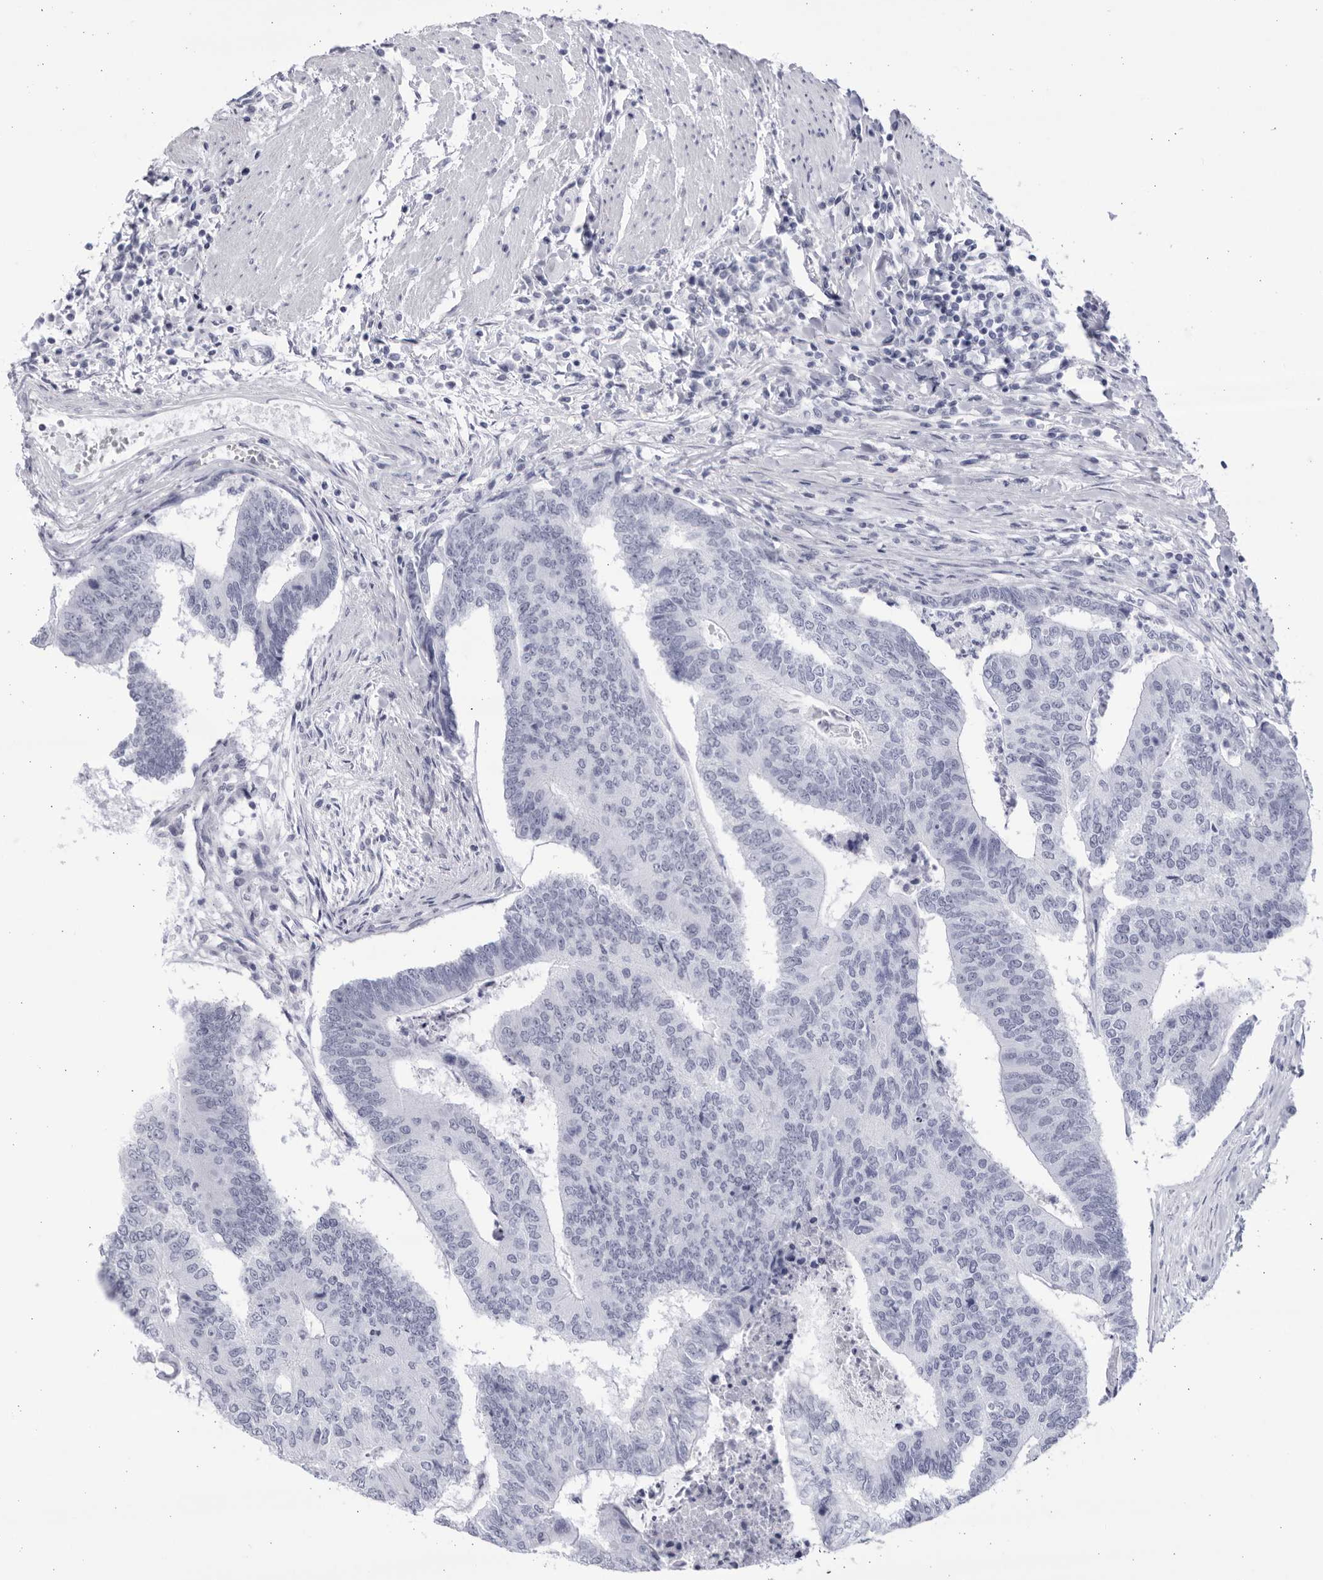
{"staining": {"intensity": "negative", "quantity": "none", "location": "none"}, "tissue": "colorectal cancer", "cell_type": "Tumor cells", "image_type": "cancer", "snomed": [{"axis": "morphology", "description": "Adenocarcinoma, NOS"}, {"axis": "topography", "description": "Colon"}], "caption": "Tumor cells show no significant protein staining in colorectal adenocarcinoma.", "gene": "CCDC181", "patient": {"sex": "female", "age": 67}}